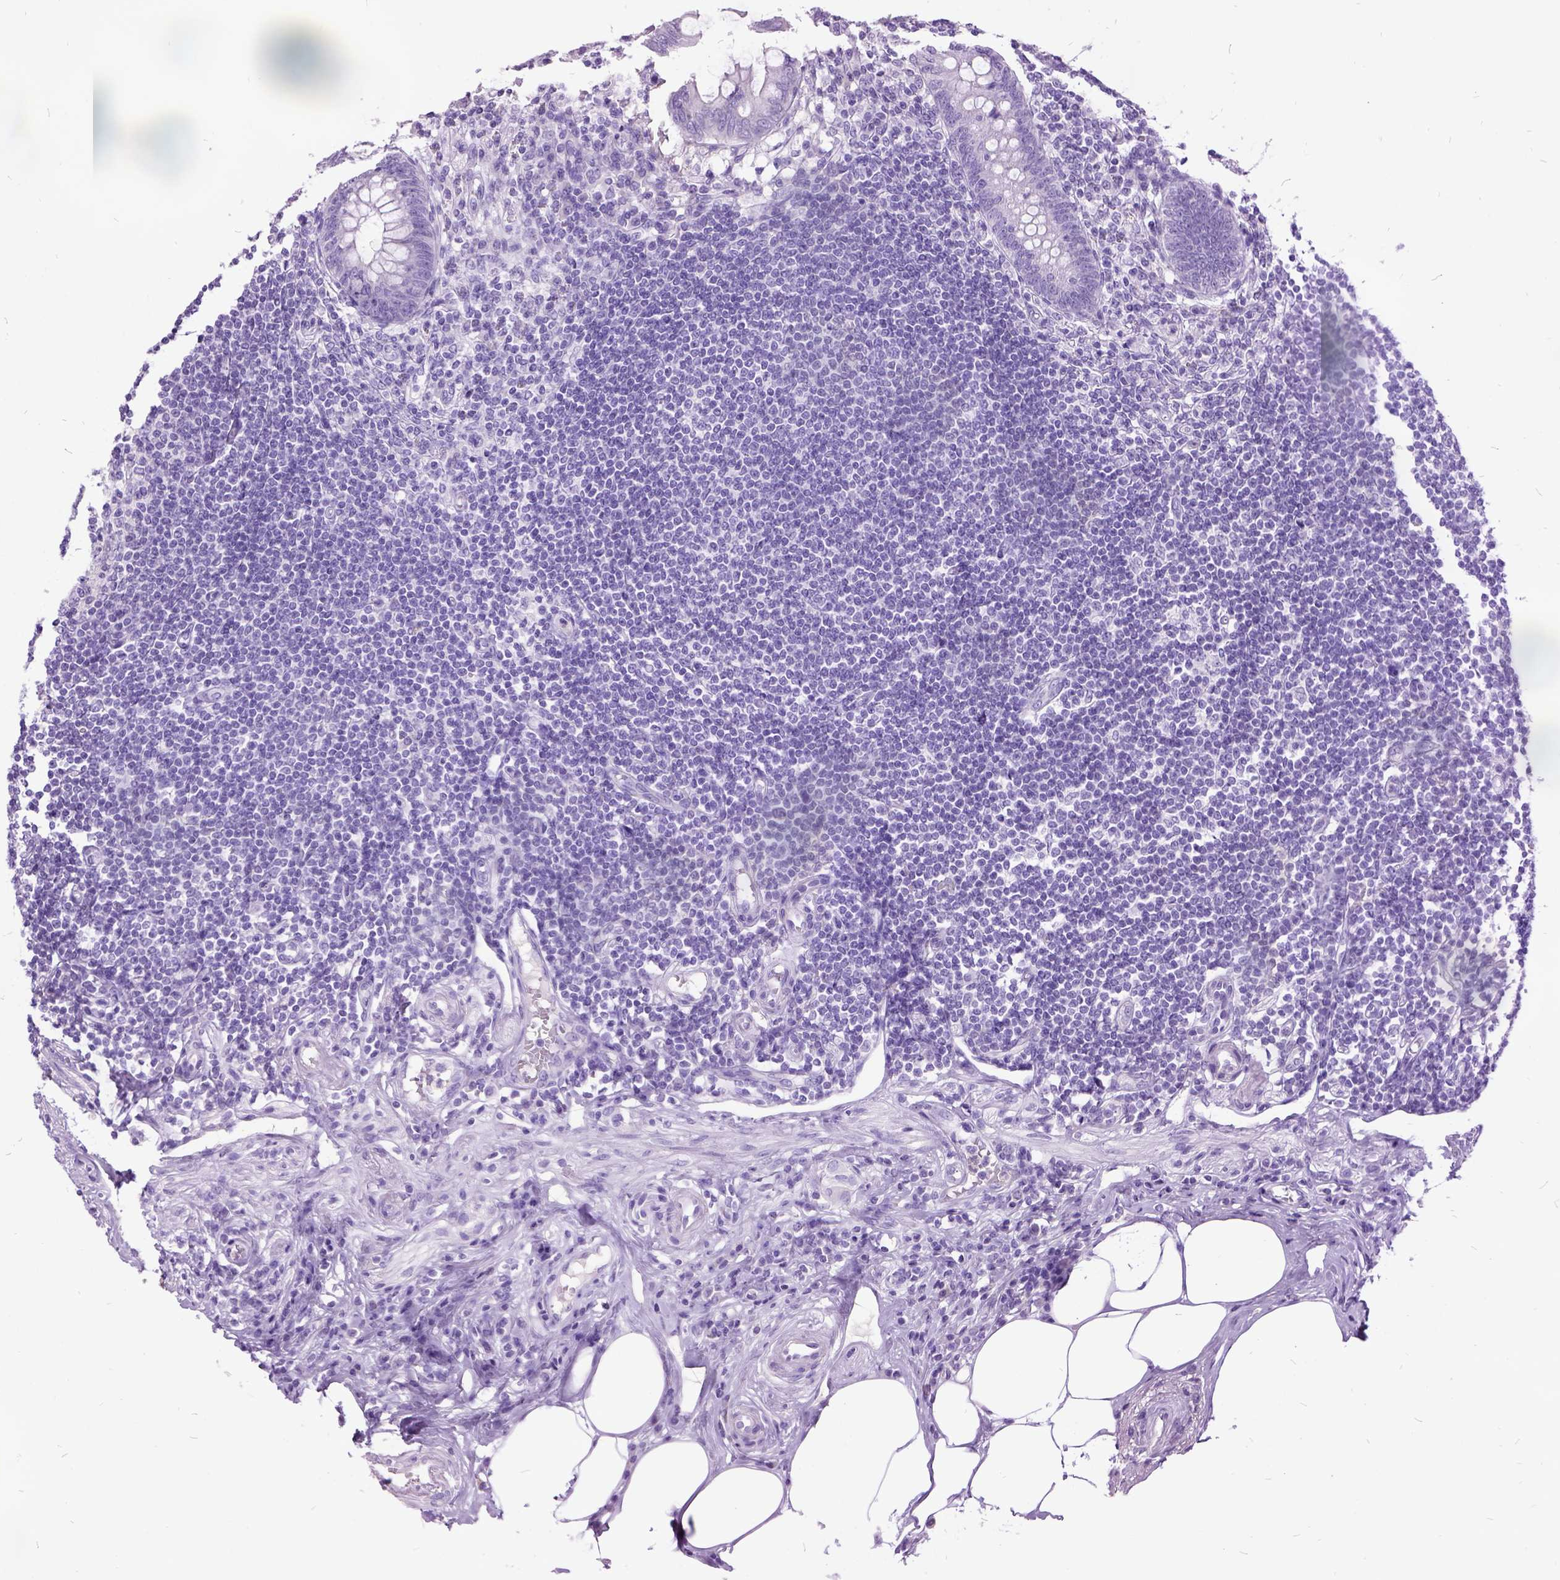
{"staining": {"intensity": "negative", "quantity": "none", "location": "none"}, "tissue": "appendix", "cell_type": "Glandular cells", "image_type": "normal", "snomed": [{"axis": "morphology", "description": "Normal tissue, NOS"}, {"axis": "topography", "description": "Appendix"}], "caption": "This is an IHC photomicrograph of unremarkable appendix. There is no positivity in glandular cells.", "gene": "MME", "patient": {"sex": "female", "age": 57}}